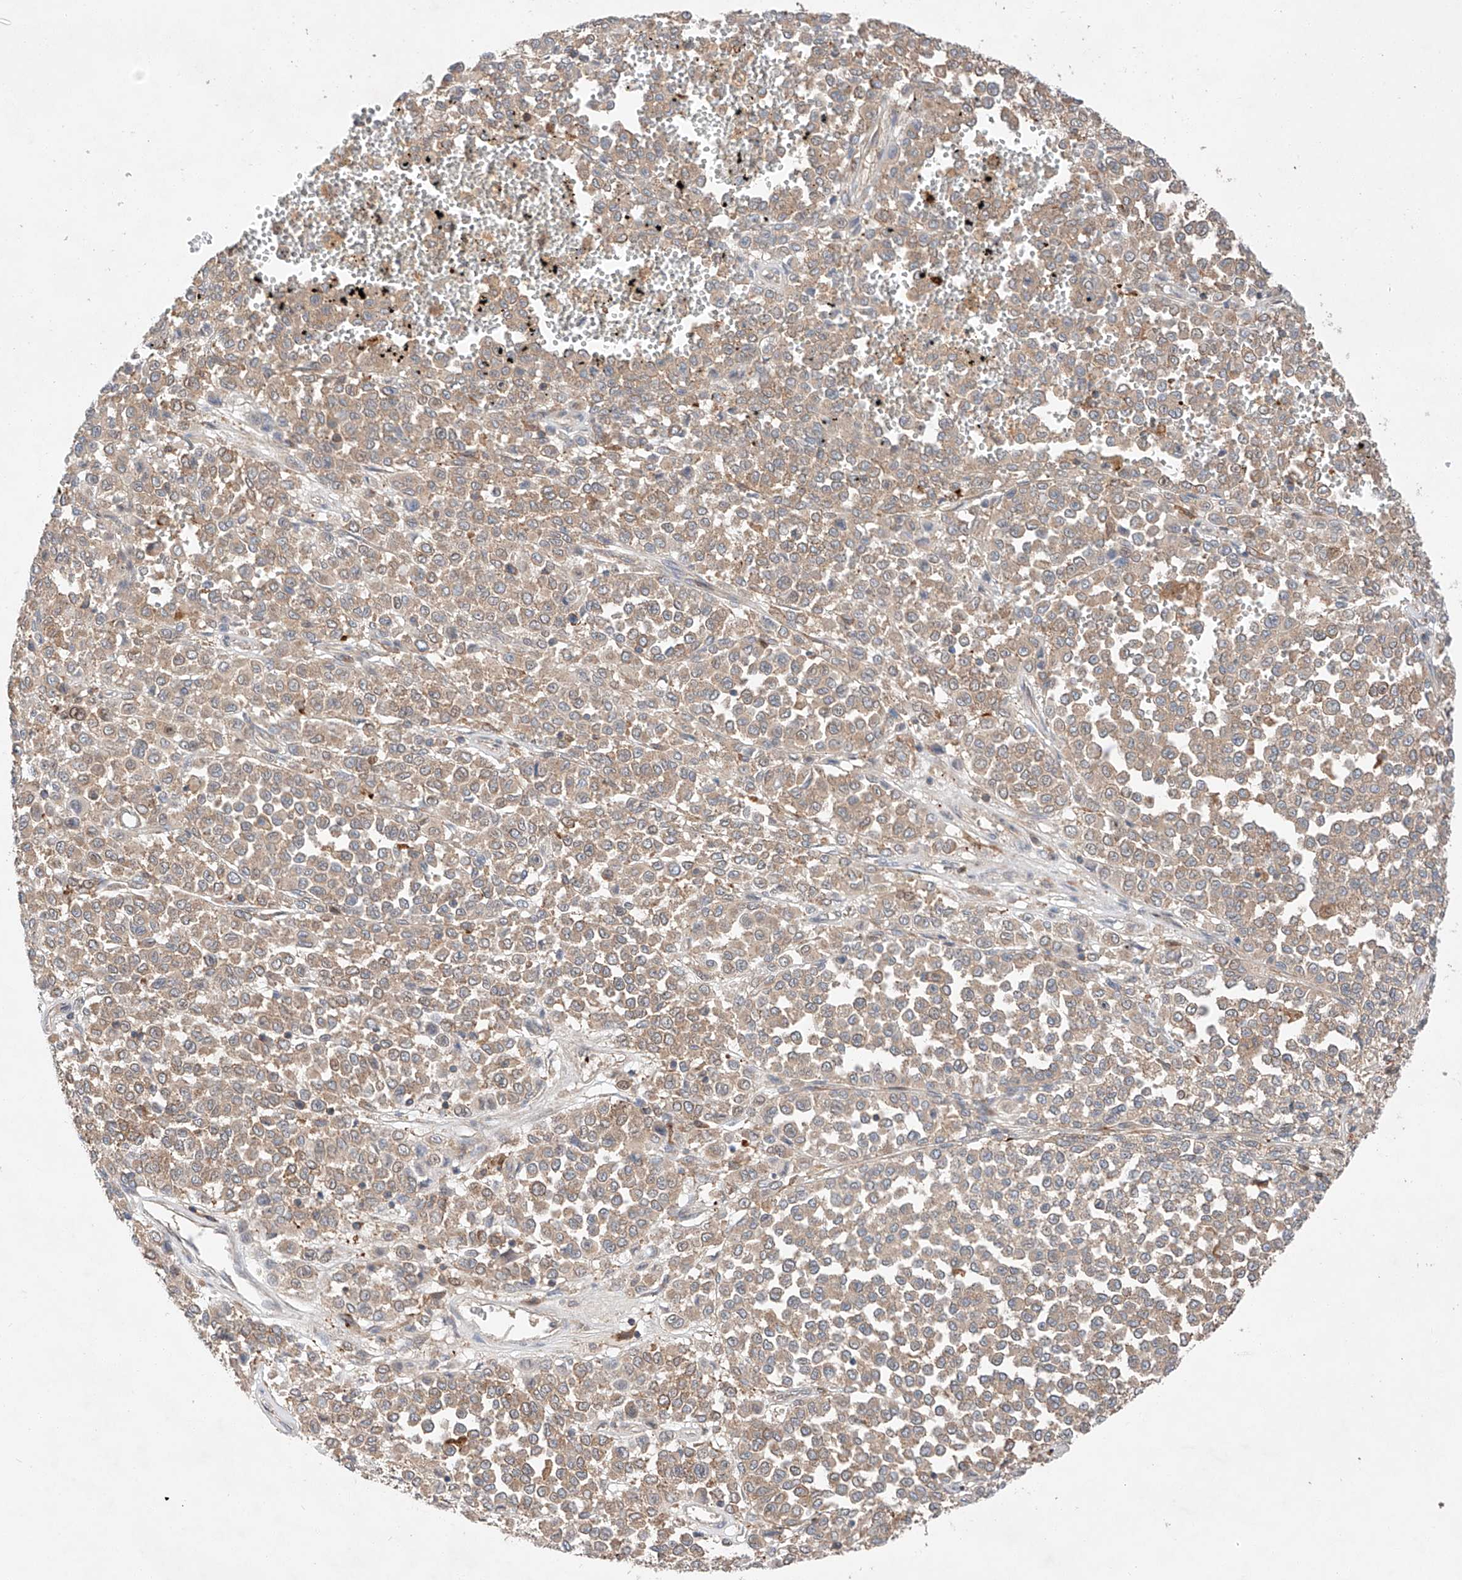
{"staining": {"intensity": "moderate", "quantity": ">75%", "location": "cytoplasmic/membranous"}, "tissue": "melanoma", "cell_type": "Tumor cells", "image_type": "cancer", "snomed": [{"axis": "morphology", "description": "Malignant melanoma, Metastatic site"}, {"axis": "topography", "description": "Pancreas"}], "caption": "Protein expression analysis of melanoma exhibits moderate cytoplasmic/membranous staining in approximately >75% of tumor cells.", "gene": "RUSC1", "patient": {"sex": "female", "age": 30}}